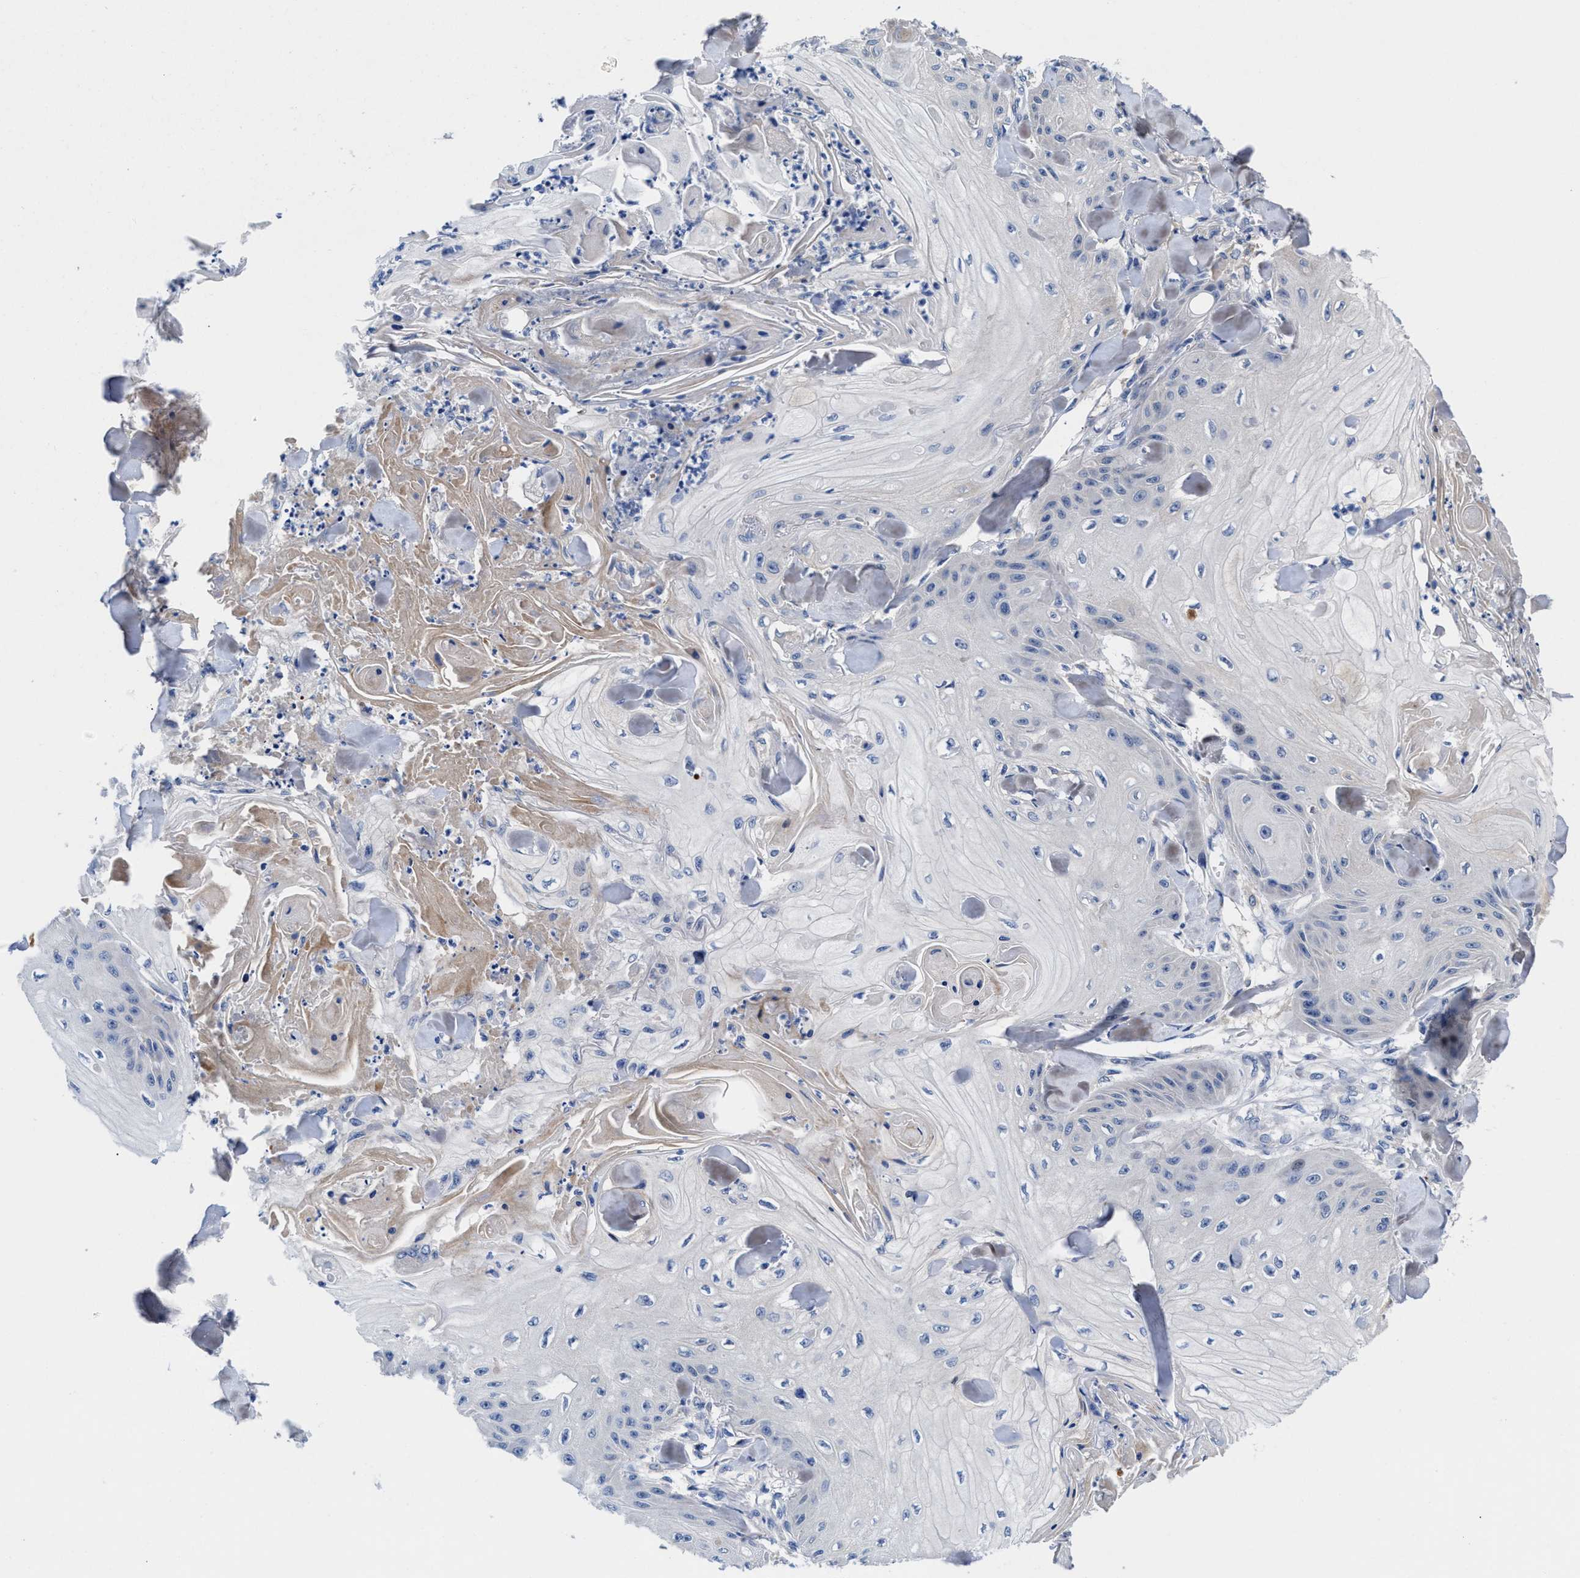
{"staining": {"intensity": "negative", "quantity": "none", "location": "none"}, "tissue": "skin cancer", "cell_type": "Tumor cells", "image_type": "cancer", "snomed": [{"axis": "morphology", "description": "Squamous cell carcinoma, NOS"}, {"axis": "topography", "description": "Skin"}], "caption": "The photomicrograph demonstrates no significant expression in tumor cells of skin squamous cell carcinoma. (Stains: DAB immunohistochemistry with hematoxylin counter stain, Microscopy: brightfield microscopy at high magnification).", "gene": "DHRS13", "patient": {"sex": "male", "age": 74}}